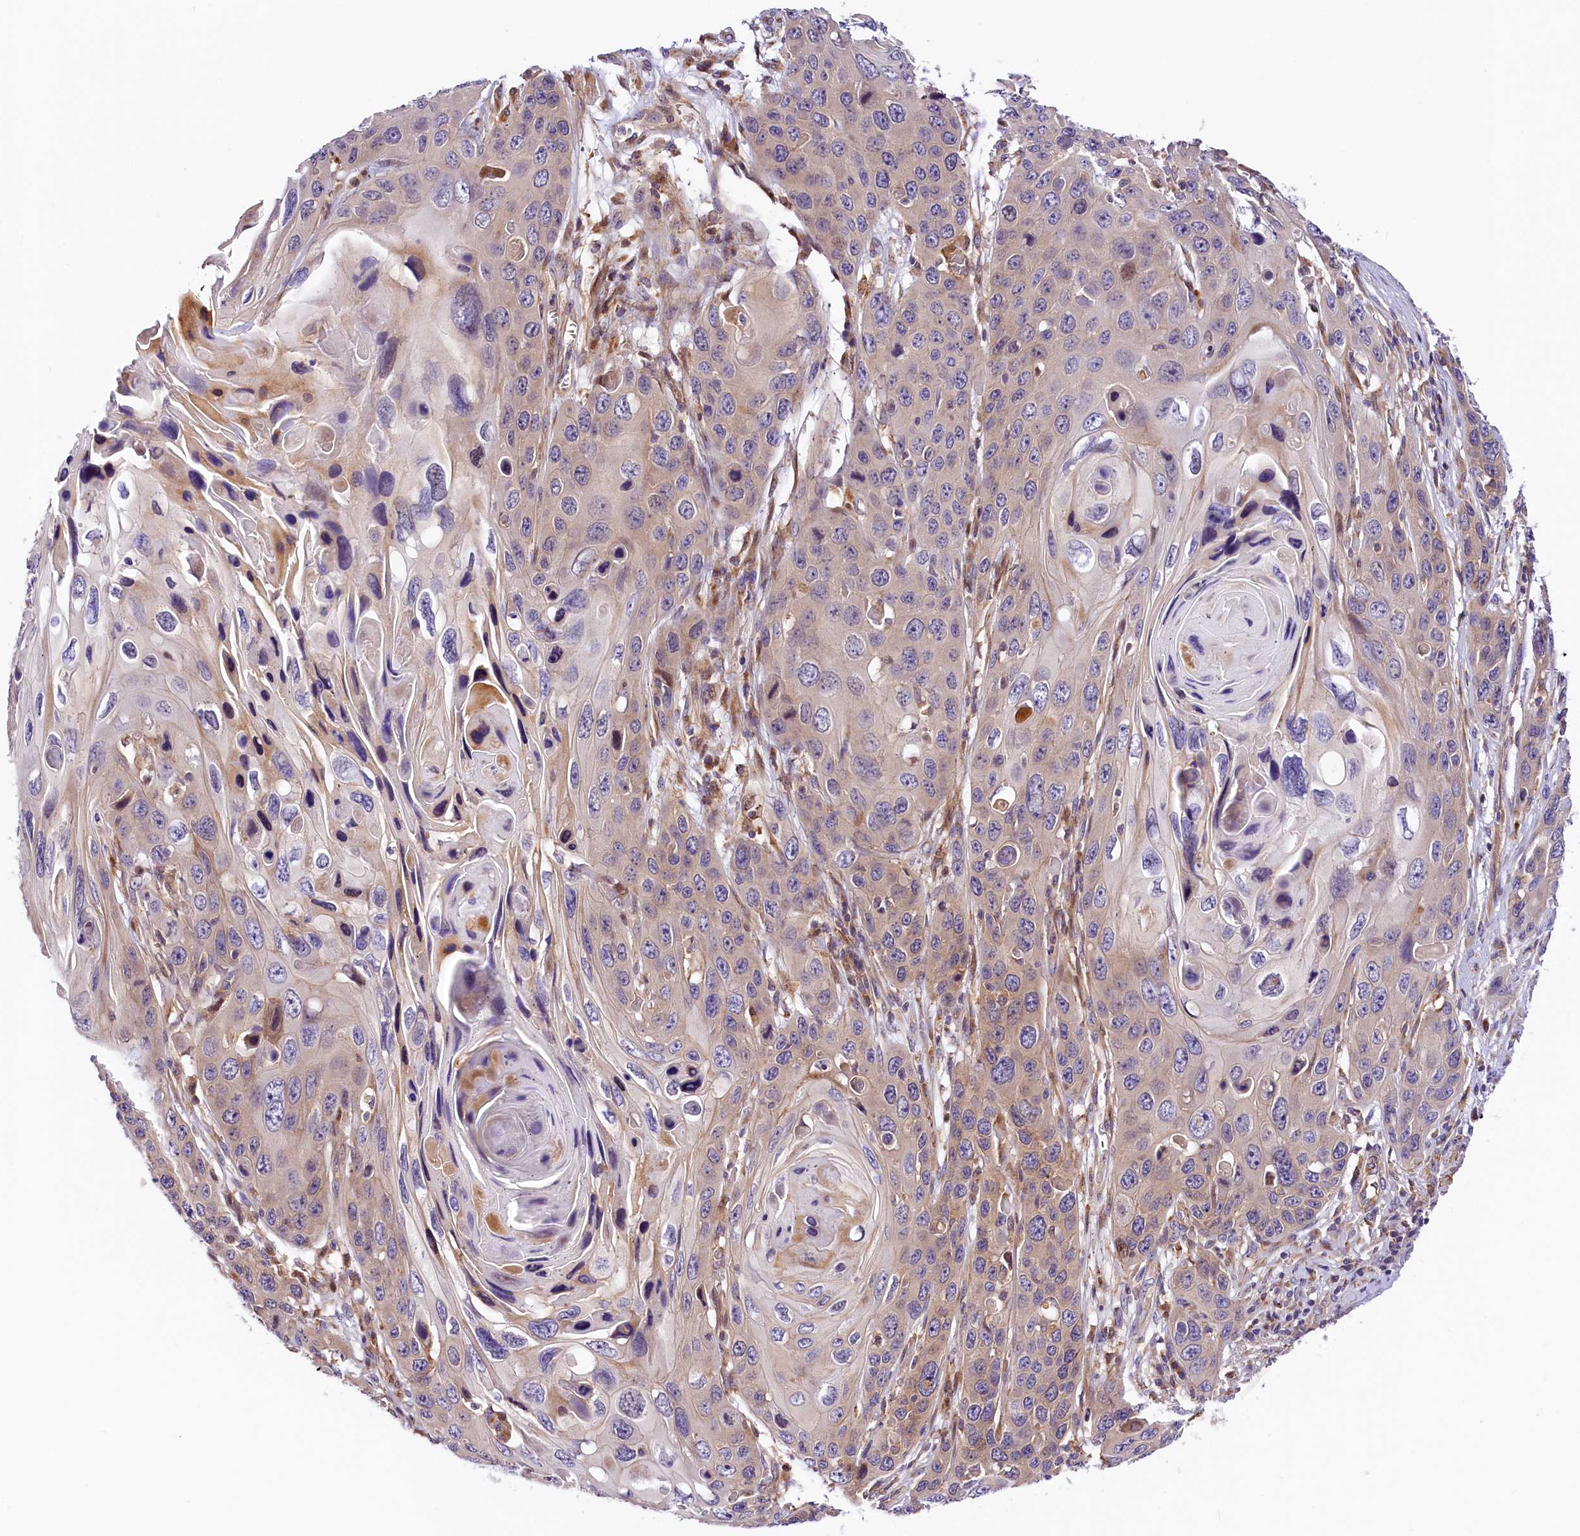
{"staining": {"intensity": "weak", "quantity": "<25%", "location": "cytoplasmic/membranous"}, "tissue": "skin cancer", "cell_type": "Tumor cells", "image_type": "cancer", "snomed": [{"axis": "morphology", "description": "Squamous cell carcinoma, NOS"}, {"axis": "topography", "description": "Skin"}], "caption": "Protein analysis of skin cancer exhibits no significant expression in tumor cells.", "gene": "ARMC6", "patient": {"sex": "male", "age": 55}}